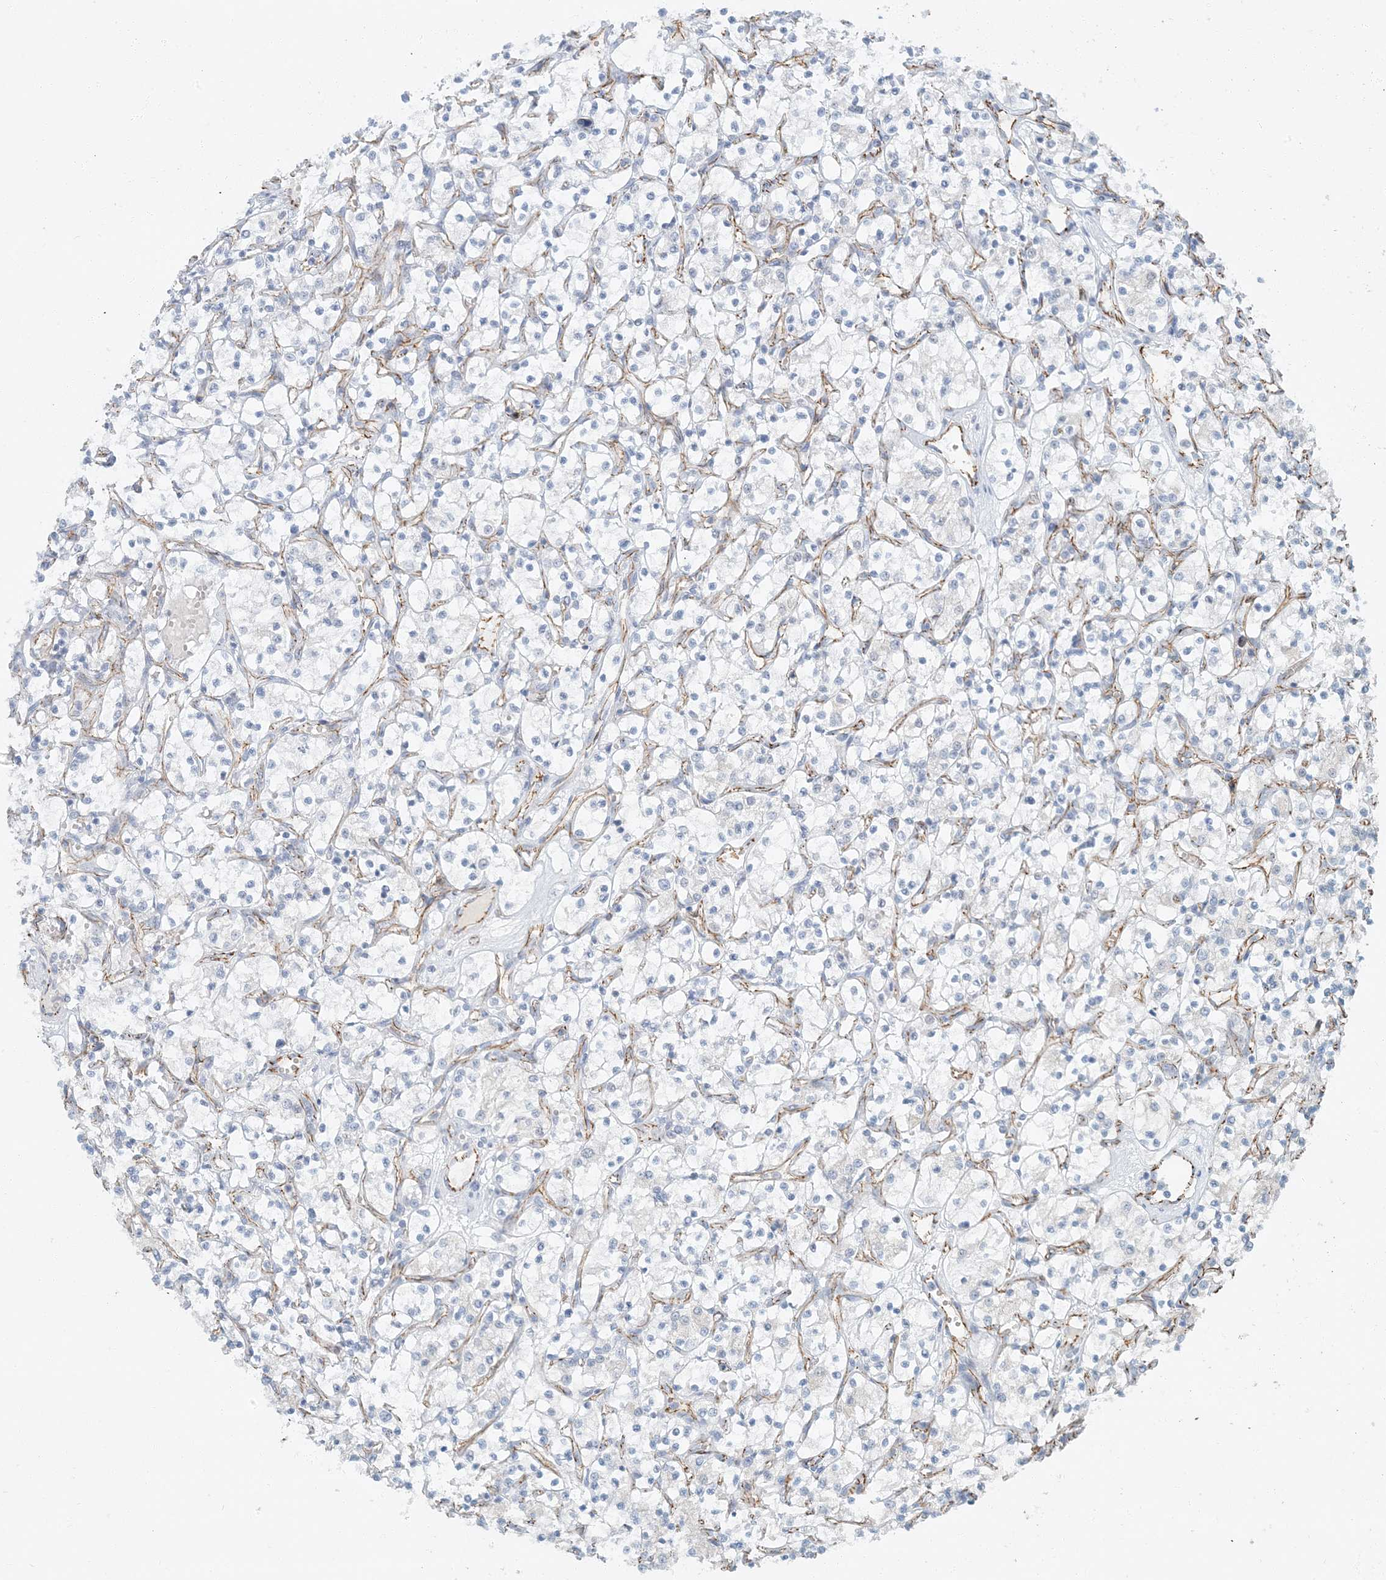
{"staining": {"intensity": "negative", "quantity": "none", "location": "none"}, "tissue": "renal cancer", "cell_type": "Tumor cells", "image_type": "cancer", "snomed": [{"axis": "morphology", "description": "Adenocarcinoma, NOS"}, {"axis": "topography", "description": "Kidney"}], "caption": "There is no significant positivity in tumor cells of adenocarcinoma (renal).", "gene": "AK9", "patient": {"sex": "female", "age": 69}}